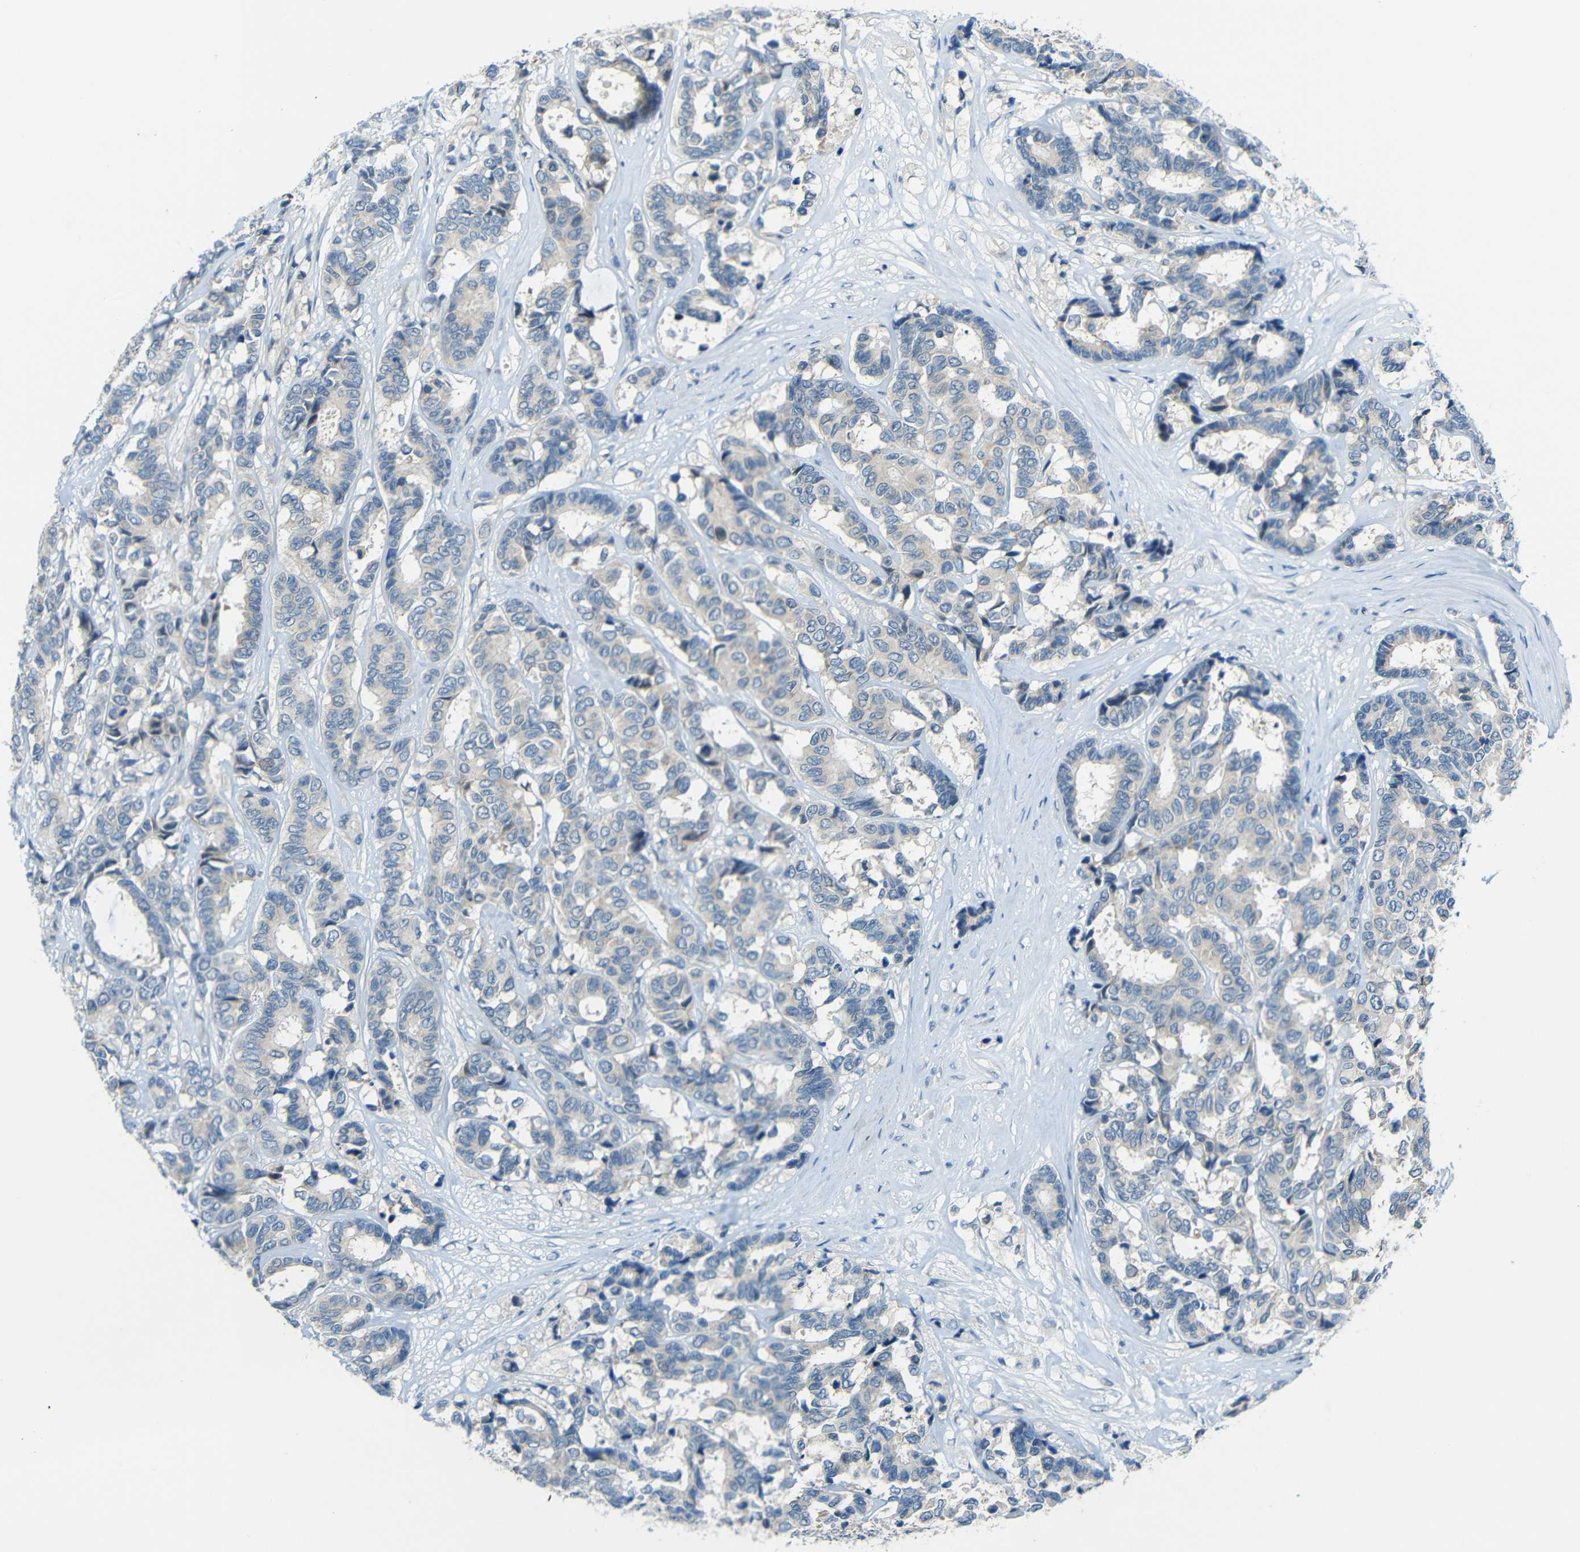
{"staining": {"intensity": "negative", "quantity": "none", "location": "none"}, "tissue": "breast cancer", "cell_type": "Tumor cells", "image_type": "cancer", "snomed": [{"axis": "morphology", "description": "Duct carcinoma"}, {"axis": "topography", "description": "Breast"}], "caption": "A photomicrograph of human breast cancer (invasive ductal carcinoma) is negative for staining in tumor cells.", "gene": "ANKRD22", "patient": {"sex": "female", "age": 87}}